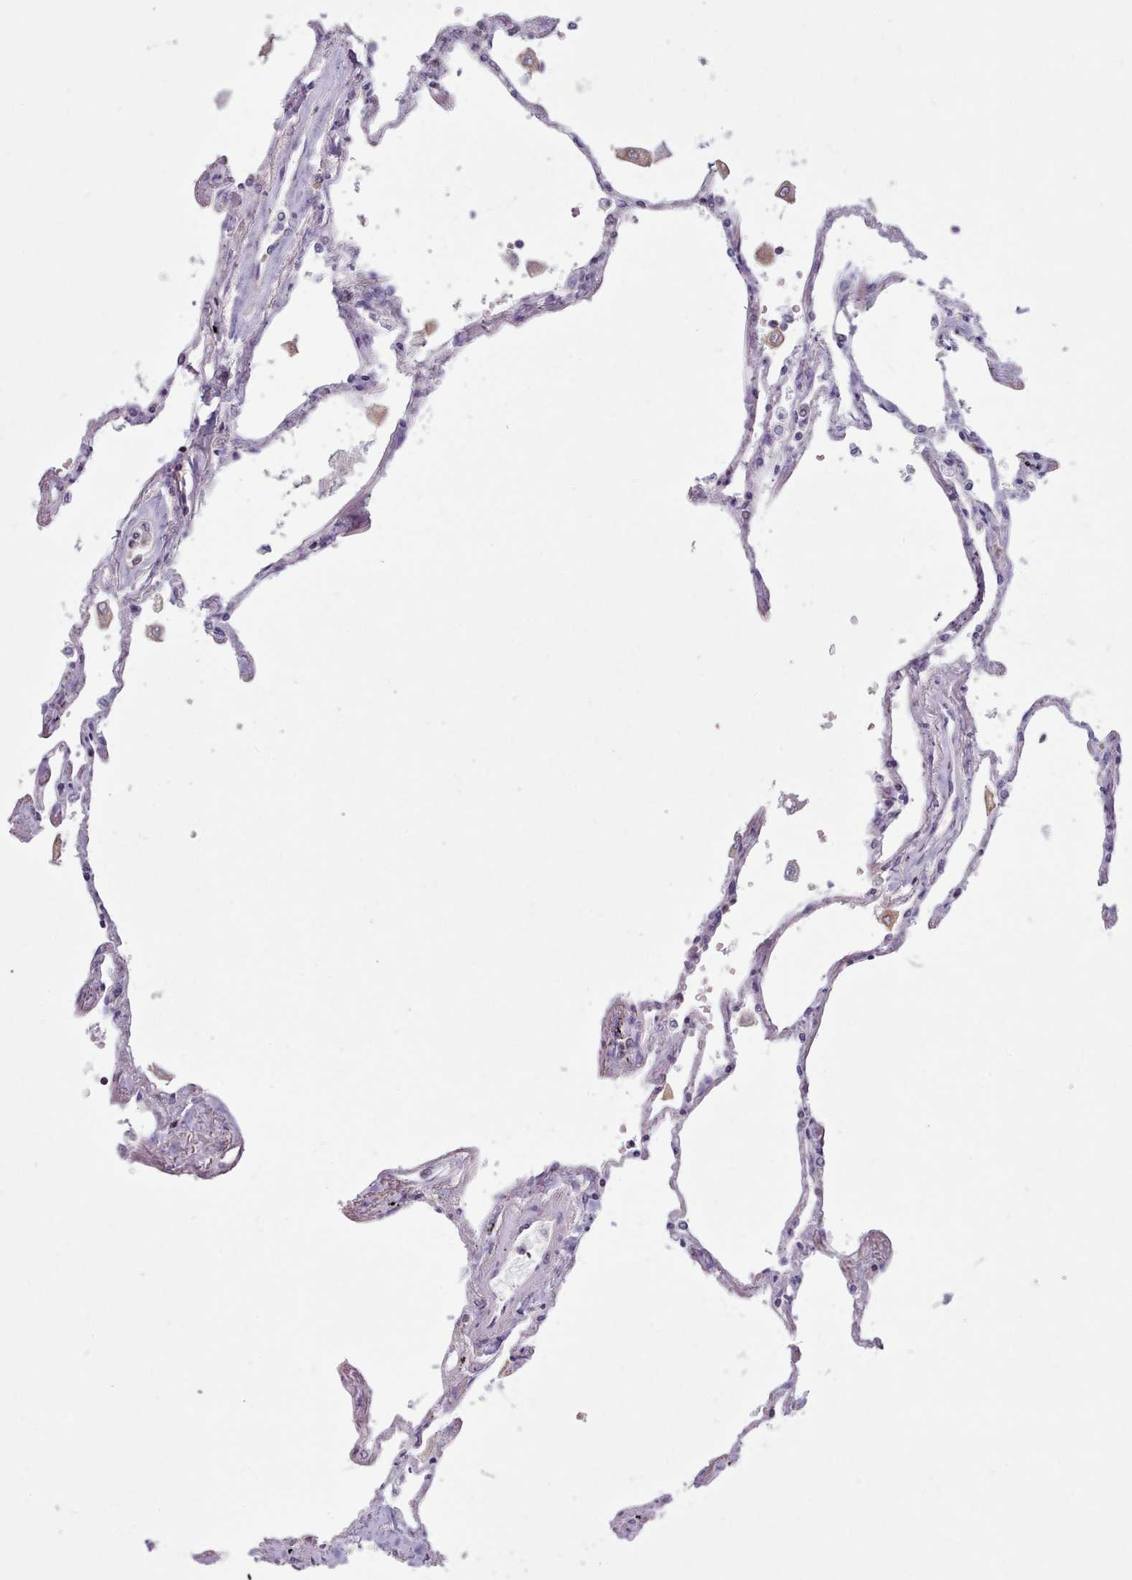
{"staining": {"intensity": "negative", "quantity": "none", "location": "none"}, "tissue": "lung", "cell_type": "Alveolar cells", "image_type": "normal", "snomed": [{"axis": "morphology", "description": "Normal tissue, NOS"}, {"axis": "topography", "description": "Lung"}], "caption": "DAB (3,3'-diaminobenzidine) immunohistochemical staining of unremarkable lung reveals no significant staining in alveolar cells. (DAB (3,3'-diaminobenzidine) IHC with hematoxylin counter stain).", "gene": "CRYBG1", "patient": {"sex": "female", "age": 67}}